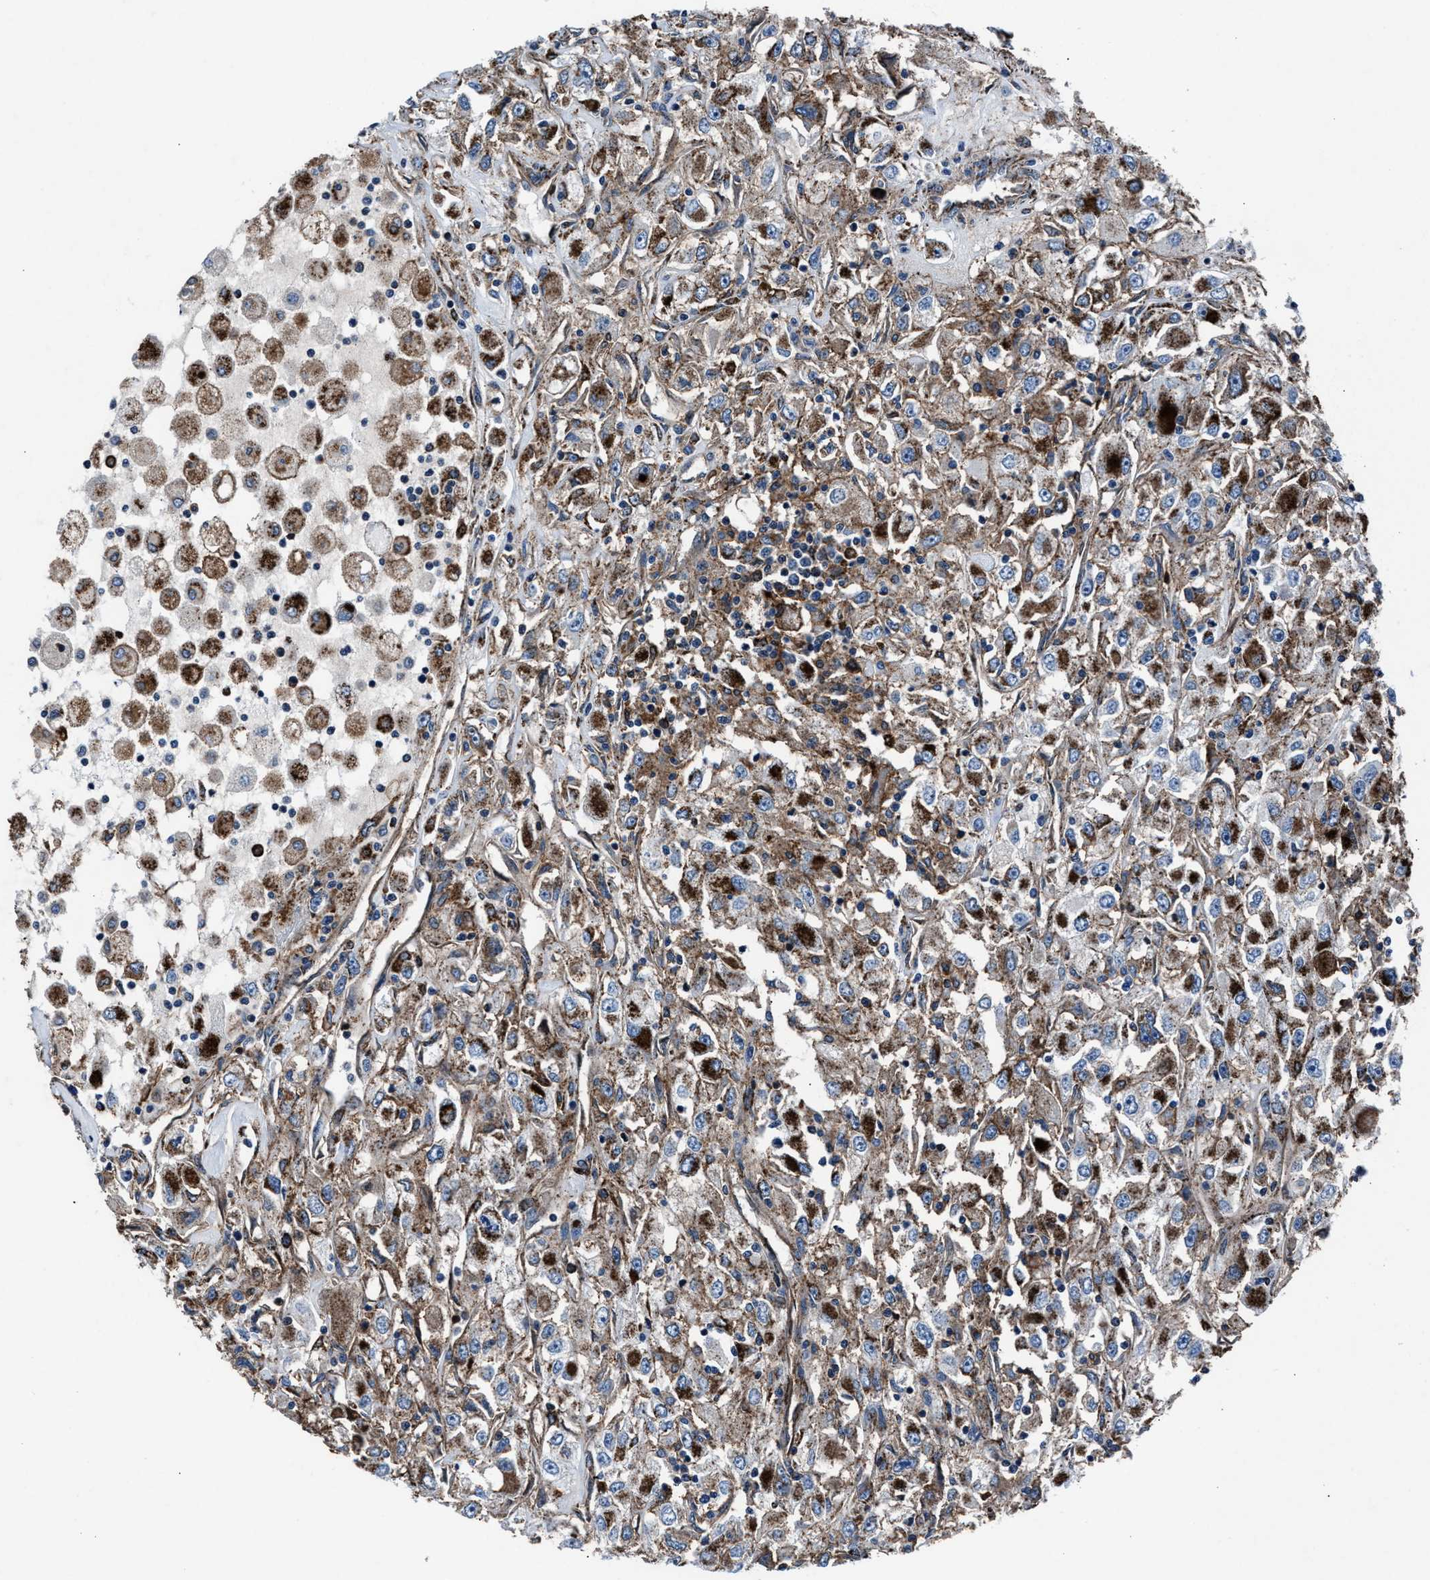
{"staining": {"intensity": "strong", "quantity": "25%-75%", "location": "cytoplasmic/membranous"}, "tissue": "renal cancer", "cell_type": "Tumor cells", "image_type": "cancer", "snomed": [{"axis": "morphology", "description": "Adenocarcinoma, NOS"}, {"axis": "topography", "description": "Kidney"}], "caption": "An immunohistochemistry micrograph of neoplastic tissue is shown. Protein staining in brown highlights strong cytoplasmic/membranous positivity in renal cancer (adenocarcinoma) within tumor cells.", "gene": "MFSD11", "patient": {"sex": "female", "age": 52}}